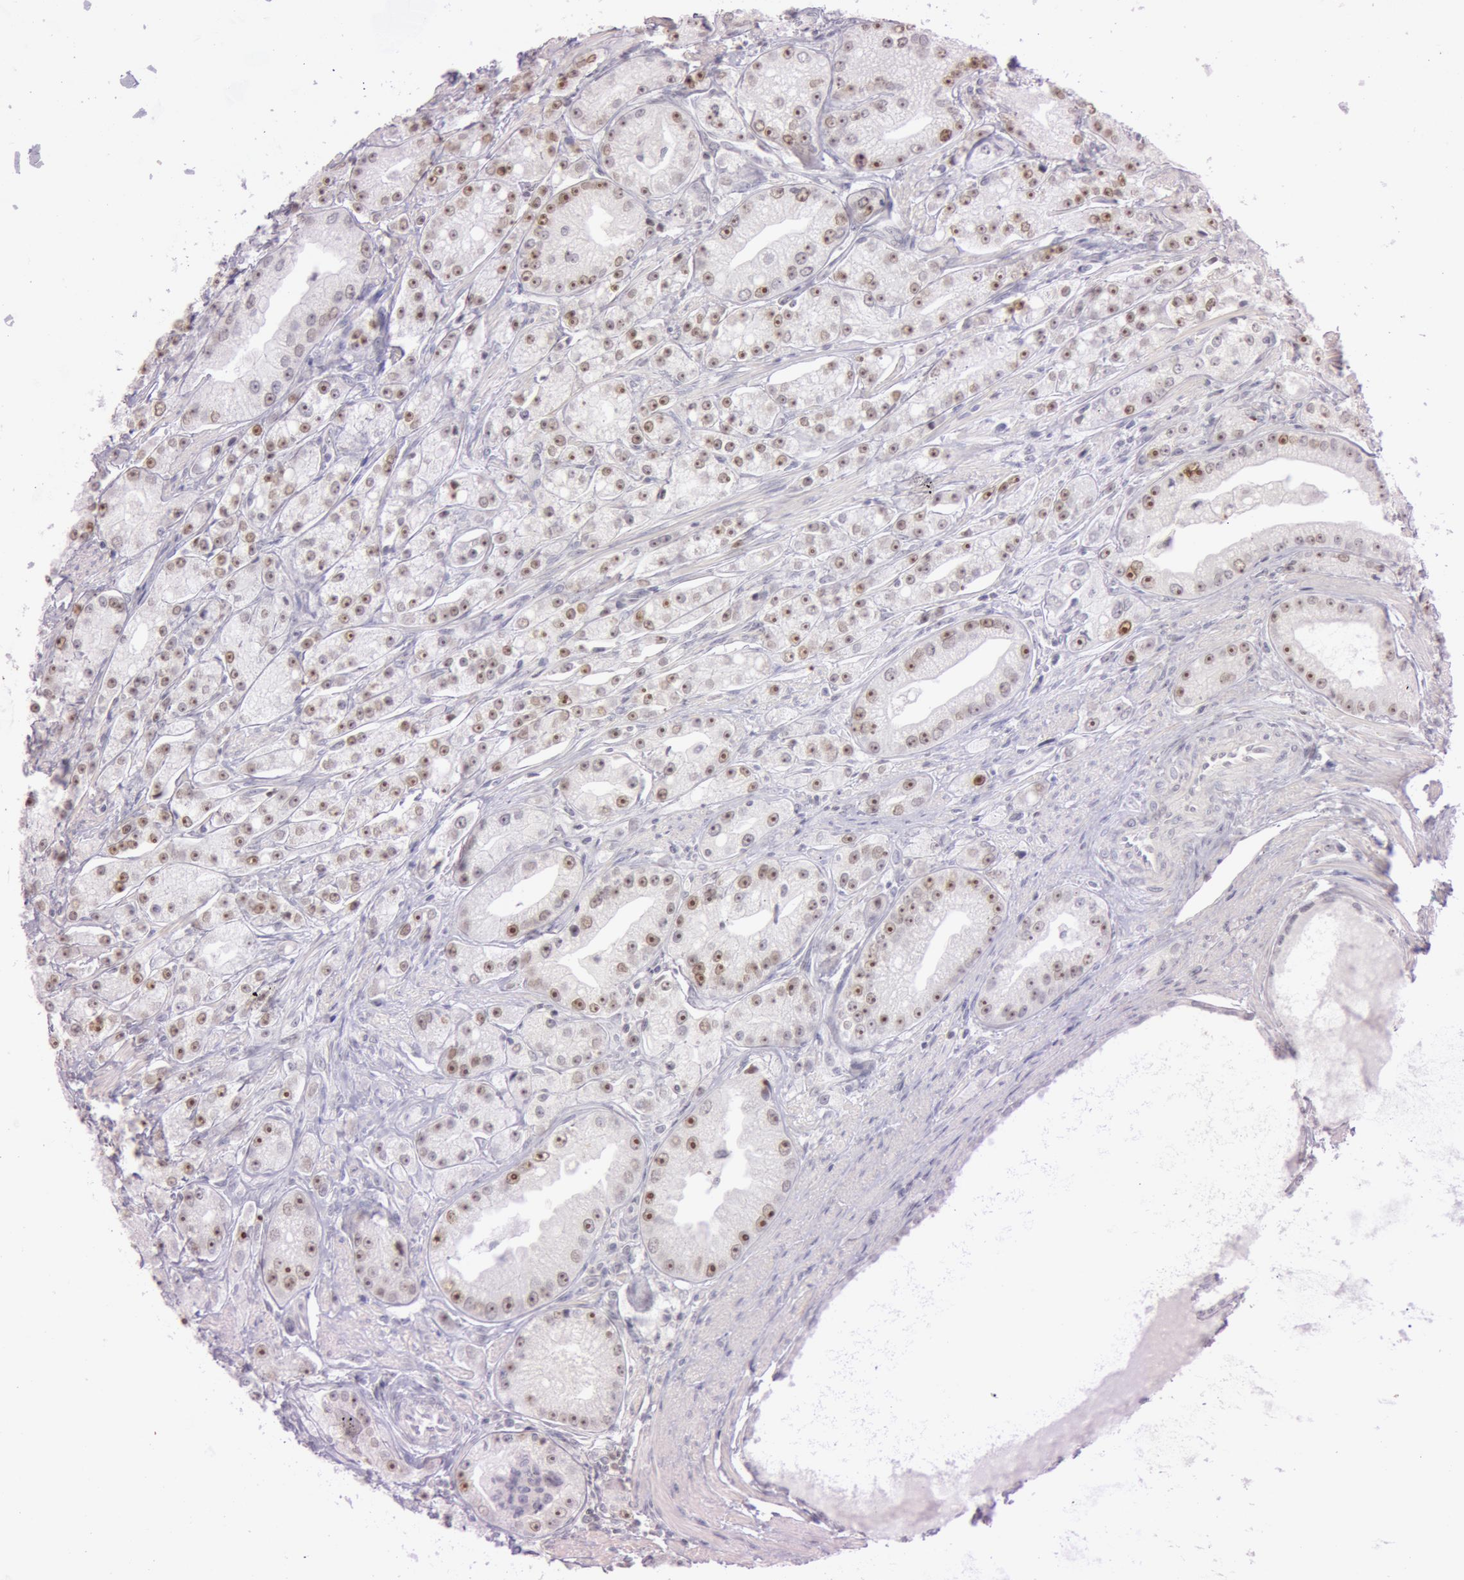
{"staining": {"intensity": "moderate", "quantity": ">75%", "location": "nuclear"}, "tissue": "prostate cancer", "cell_type": "Tumor cells", "image_type": "cancer", "snomed": [{"axis": "morphology", "description": "Adenocarcinoma, Medium grade"}, {"axis": "topography", "description": "Prostate"}], "caption": "This is a micrograph of immunohistochemistry (IHC) staining of prostate adenocarcinoma (medium-grade), which shows moderate staining in the nuclear of tumor cells.", "gene": "FBL", "patient": {"sex": "male", "age": 72}}